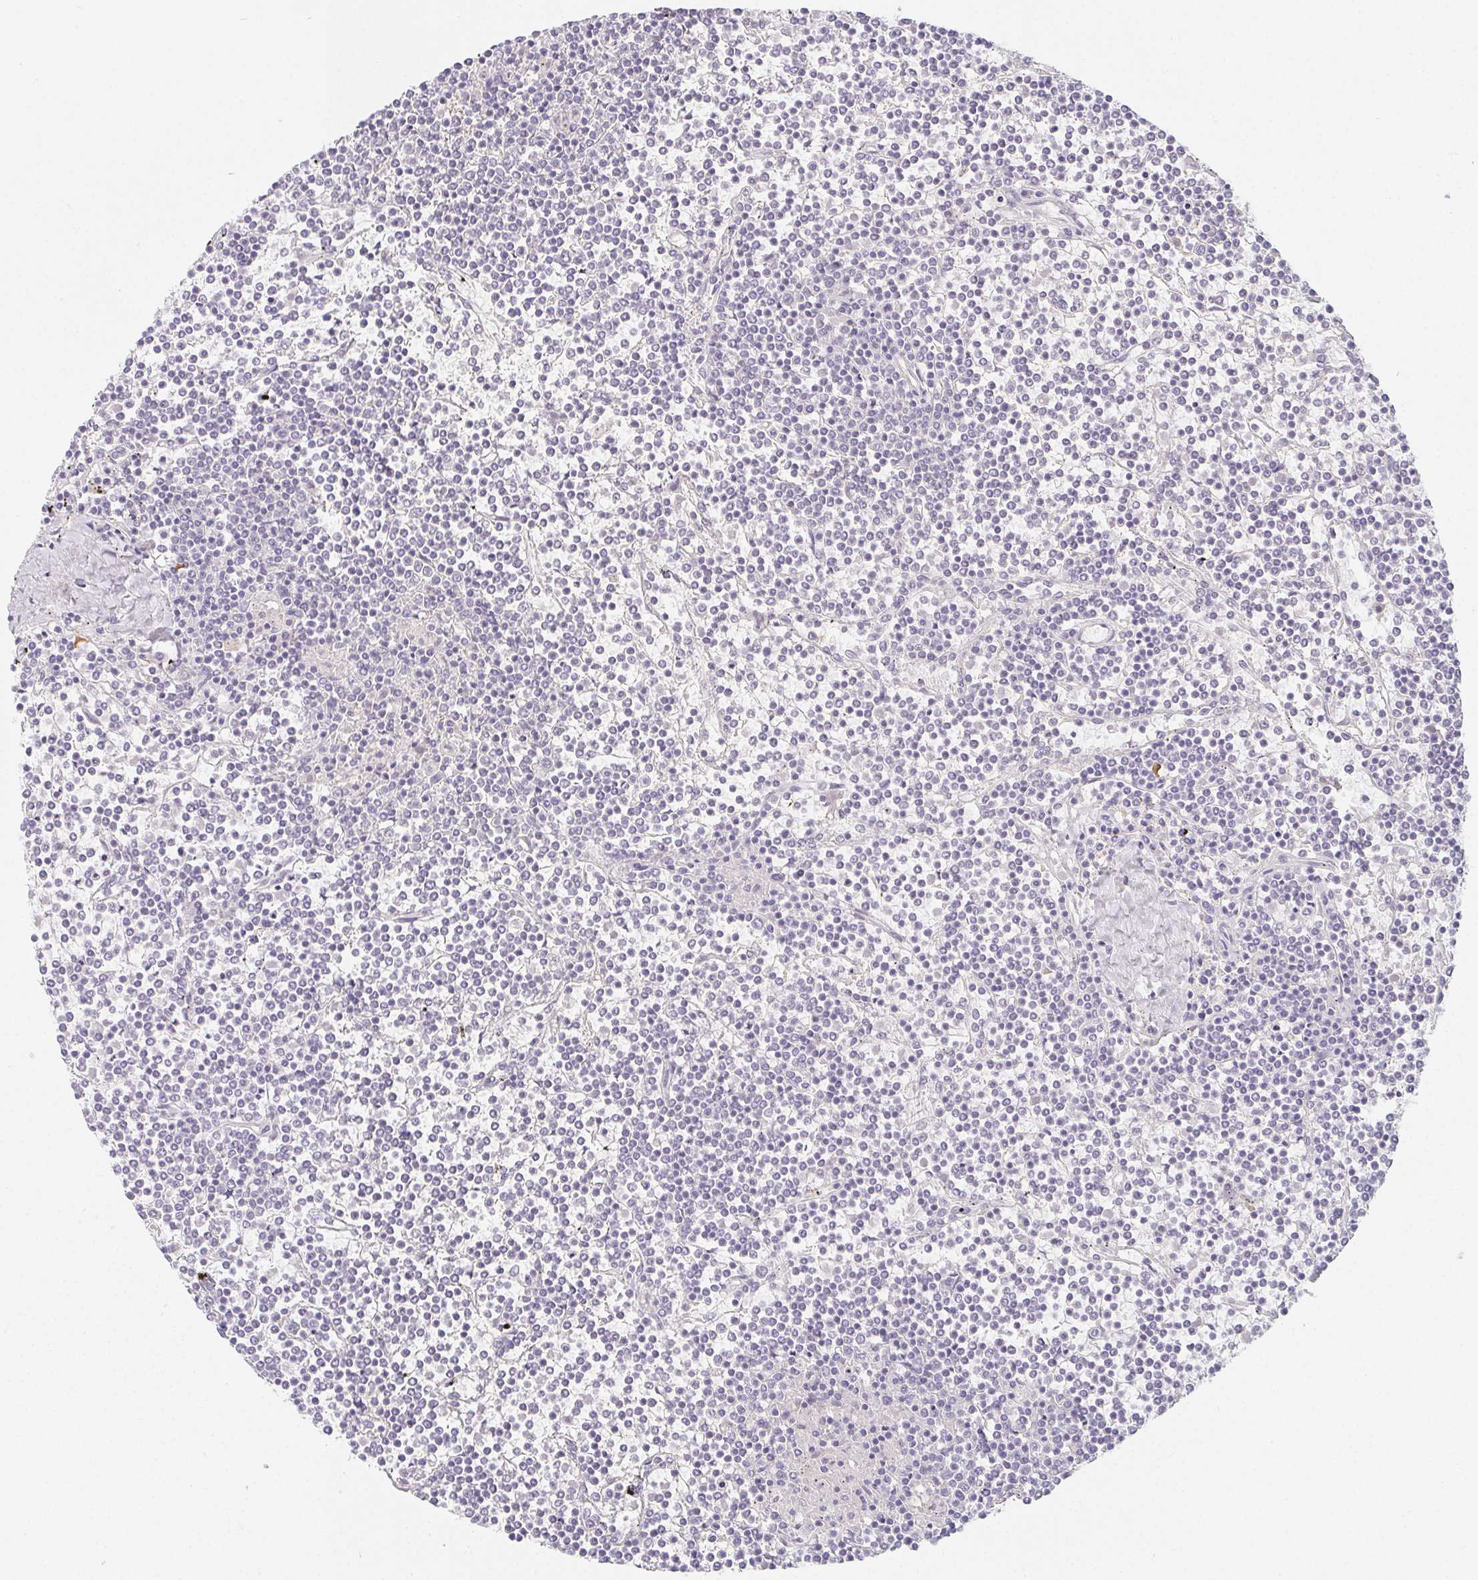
{"staining": {"intensity": "negative", "quantity": "none", "location": "none"}, "tissue": "lymphoma", "cell_type": "Tumor cells", "image_type": "cancer", "snomed": [{"axis": "morphology", "description": "Malignant lymphoma, non-Hodgkin's type, Low grade"}, {"axis": "topography", "description": "Spleen"}], "caption": "The histopathology image reveals no staining of tumor cells in low-grade malignant lymphoma, non-Hodgkin's type.", "gene": "GLIPR1L1", "patient": {"sex": "female", "age": 19}}